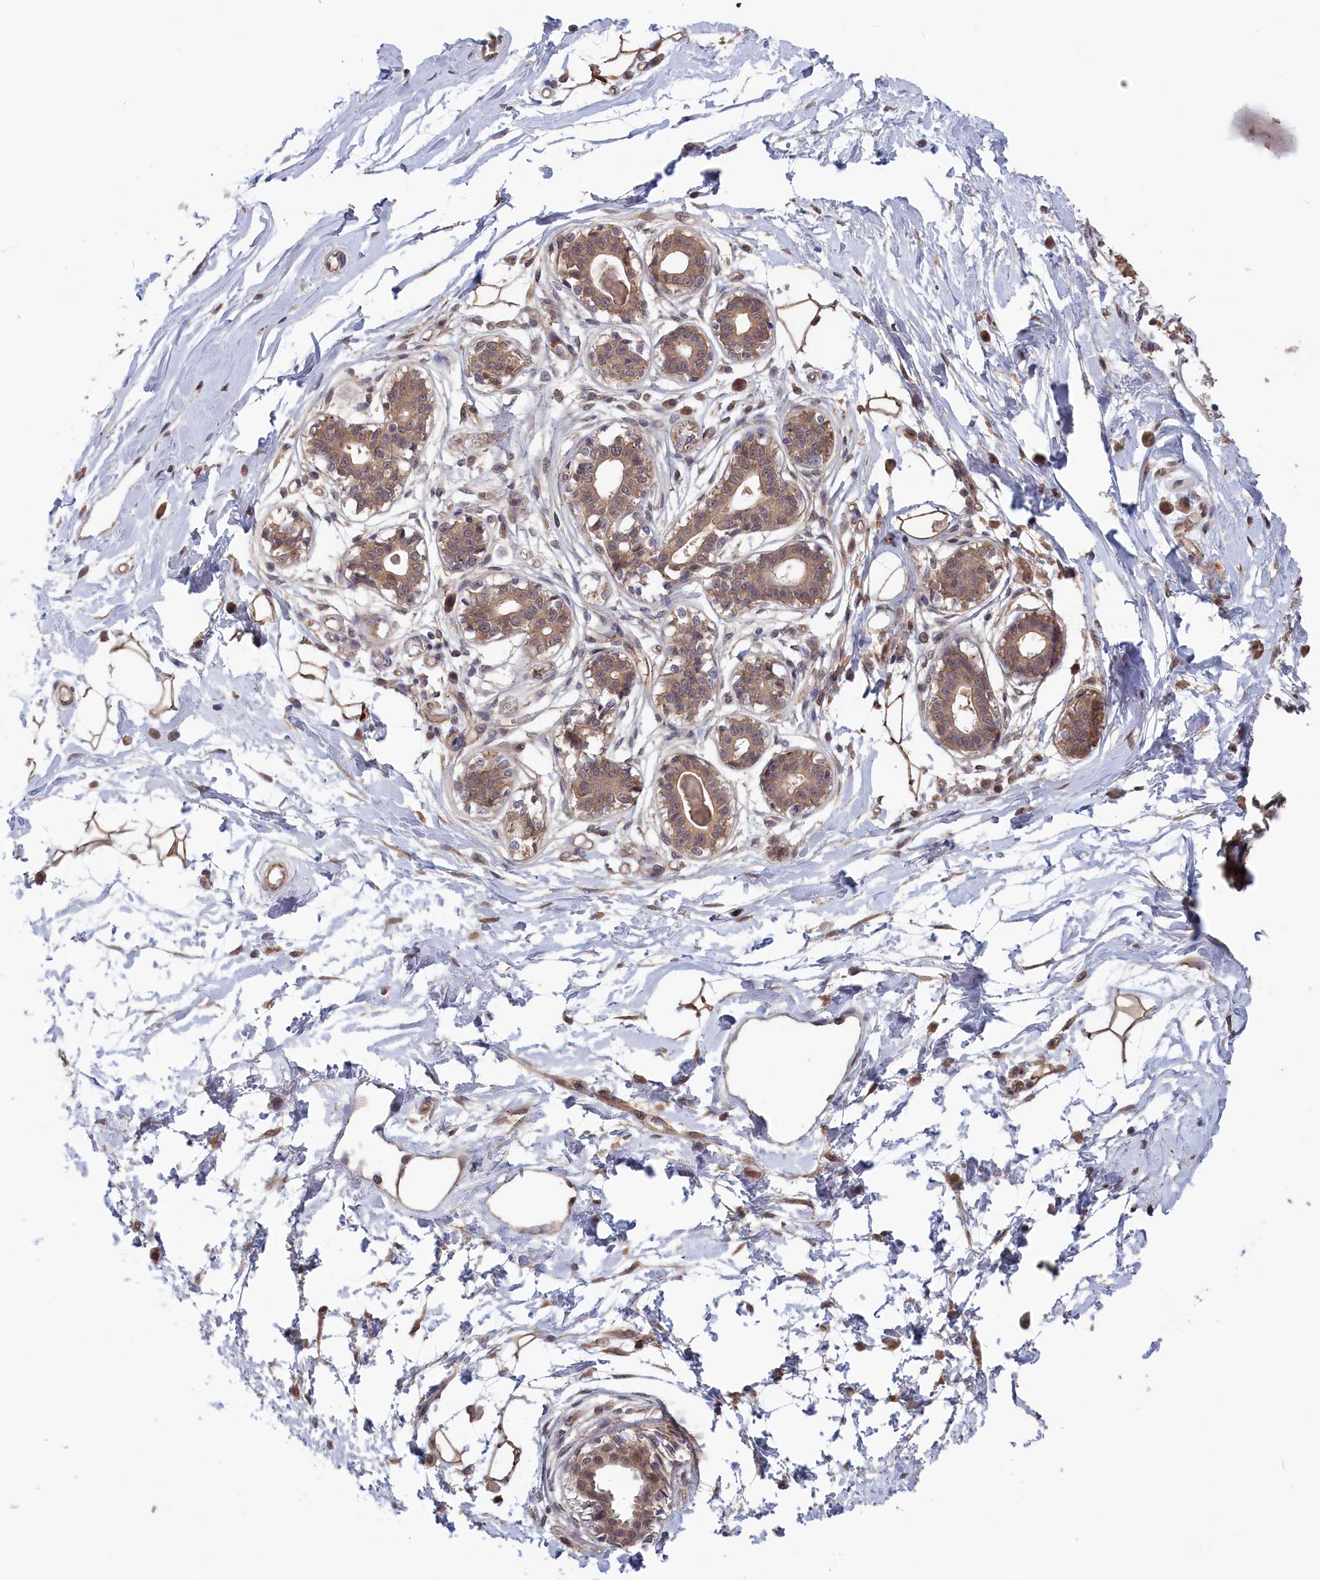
{"staining": {"intensity": "moderate", "quantity": "25%-75%", "location": "cytoplasmic/membranous"}, "tissue": "breast", "cell_type": "Adipocytes", "image_type": "normal", "snomed": [{"axis": "morphology", "description": "Normal tissue, NOS"}, {"axis": "topography", "description": "Breast"}], "caption": "The histopathology image demonstrates a brown stain indicating the presence of a protein in the cytoplasmic/membranous of adipocytes in breast. (Brightfield microscopy of DAB IHC at high magnification).", "gene": "PLP2", "patient": {"sex": "female", "age": 45}}